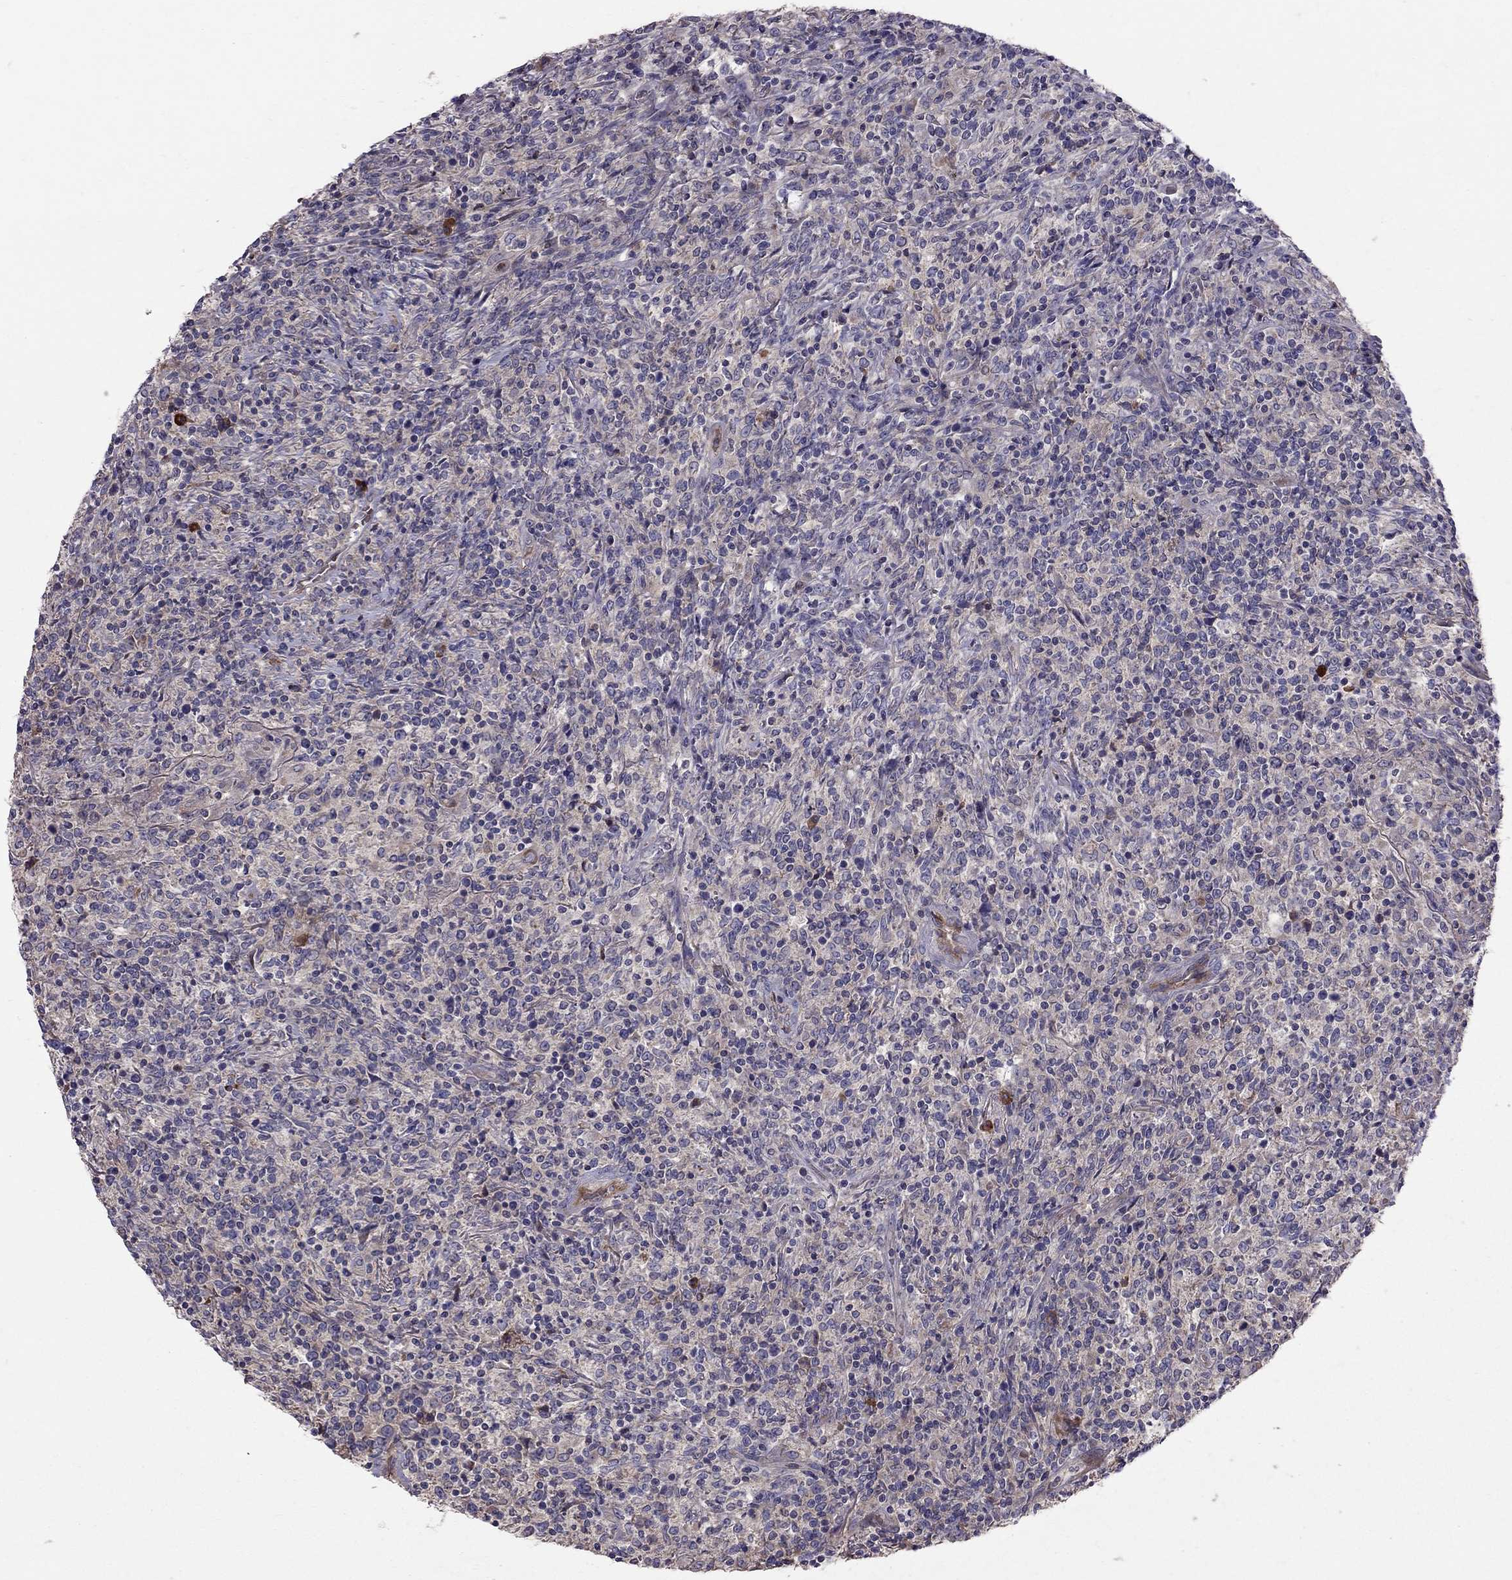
{"staining": {"intensity": "negative", "quantity": "none", "location": "none"}, "tissue": "lymphoma", "cell_type": "Tumor cells", "image_type": "cancer", "snomed": [{"axis": "morphology", "description": "Malignant lymphoma, non-Hodgkin's type, High grade"}, {"axis": "topography", "description": "Lung"}], "caption": "This is a micrograph of immunohistochemistry (IHC) staining of lymphoma, which shows no expression in tumor cells.", "gene": "PIK3CG", "patient": {"sex": "male", "age": 79}}